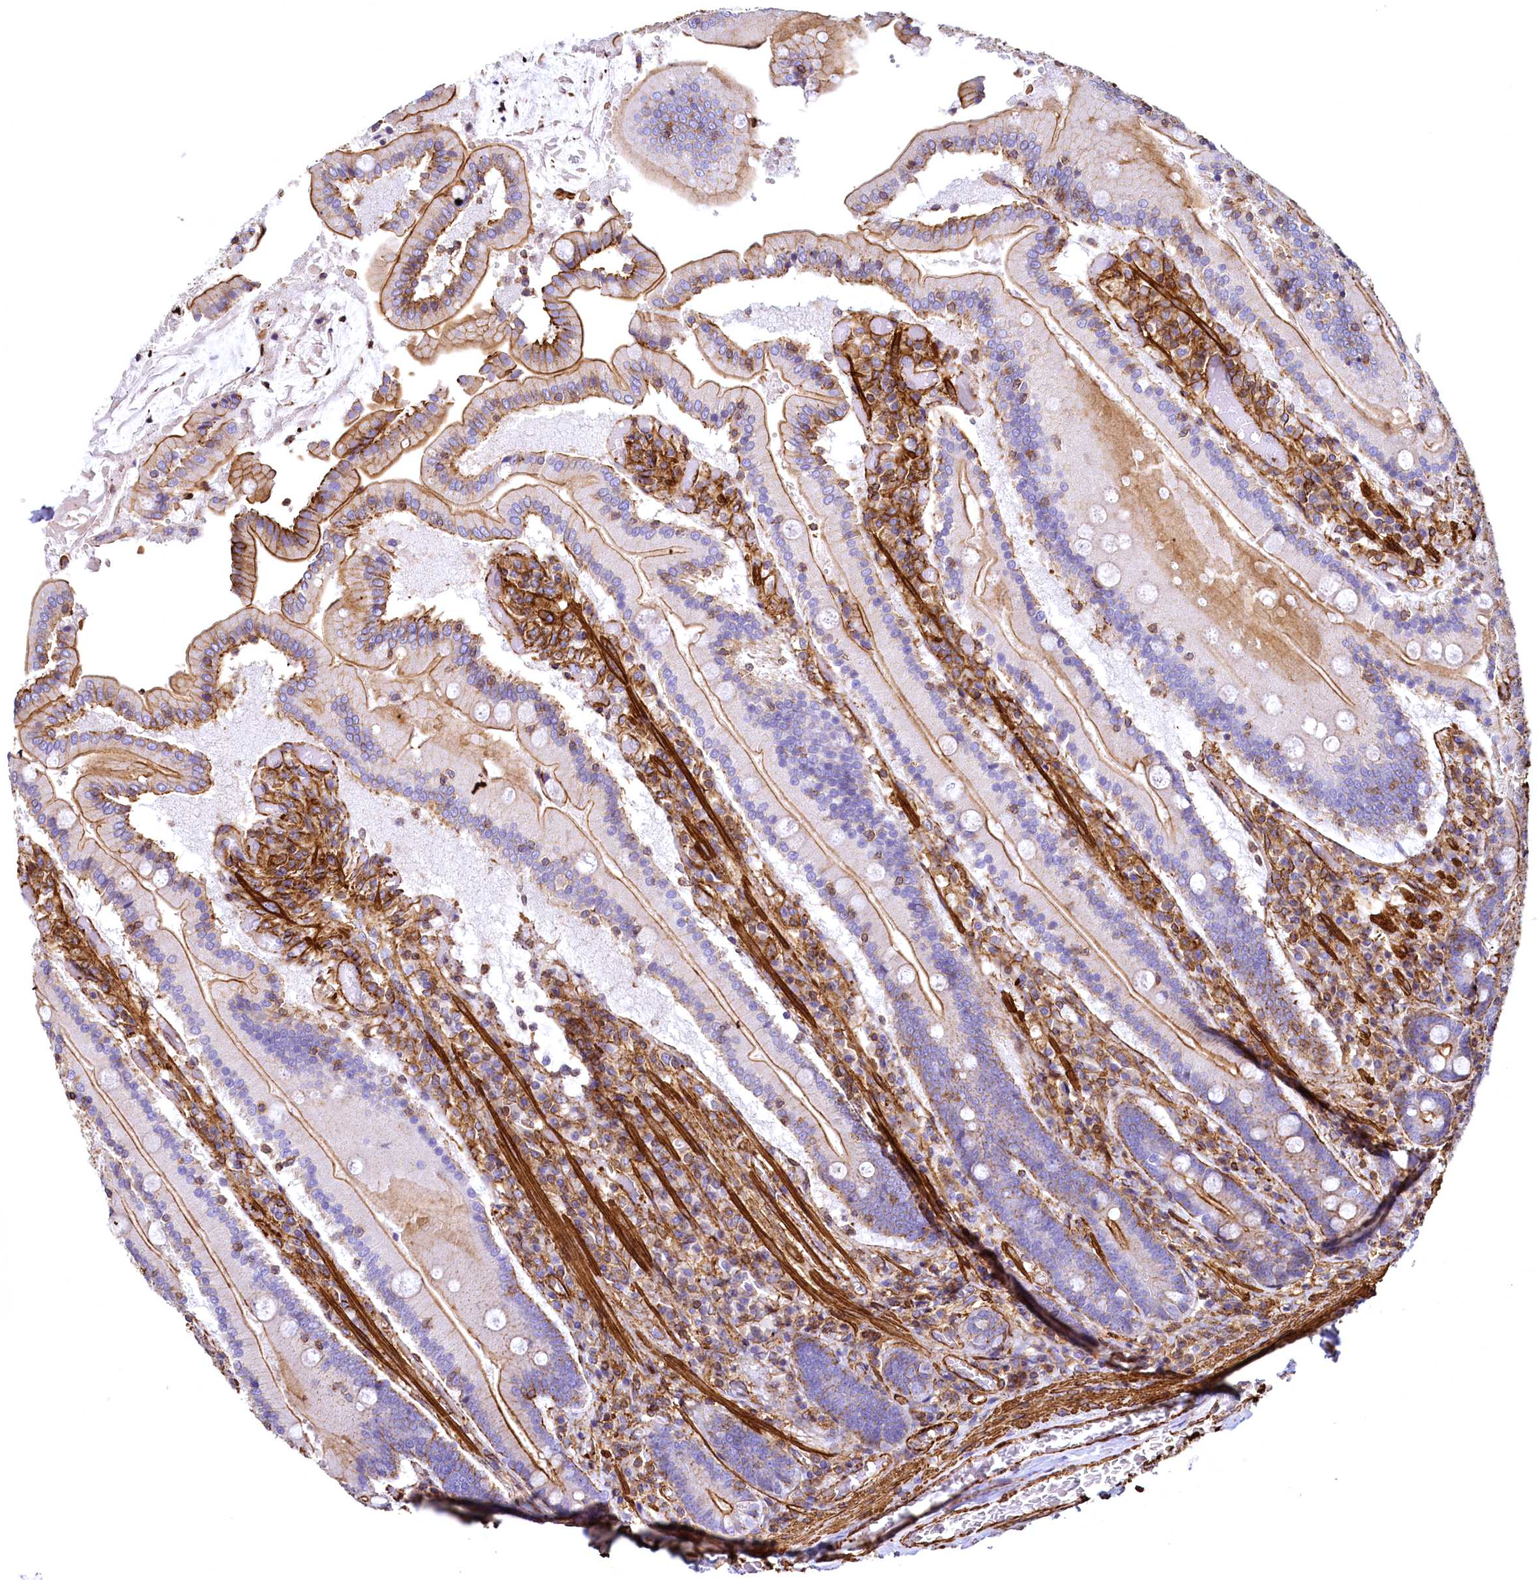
{"staining": {"intensity": "strong", "quantity": ">75%", "location": "cytoplasmic/membranous"}, "tissue": "duodenum", "cell_type": "Glandular cells", "image_type": "normal", "snomed": [{"axis": "morphology", "description": "Normal tissue, NOS"}, {"axis": "topography", "description": "Duodenum"}], "caption": "Strong cytoplasmic/membranous staining for a protein is identified in approximately >75% of glandular cells of normal duodenum using immunohistochemistry (IHC).", "gene": "THBS1", "patient": {"sex": "female", "age": 62}}